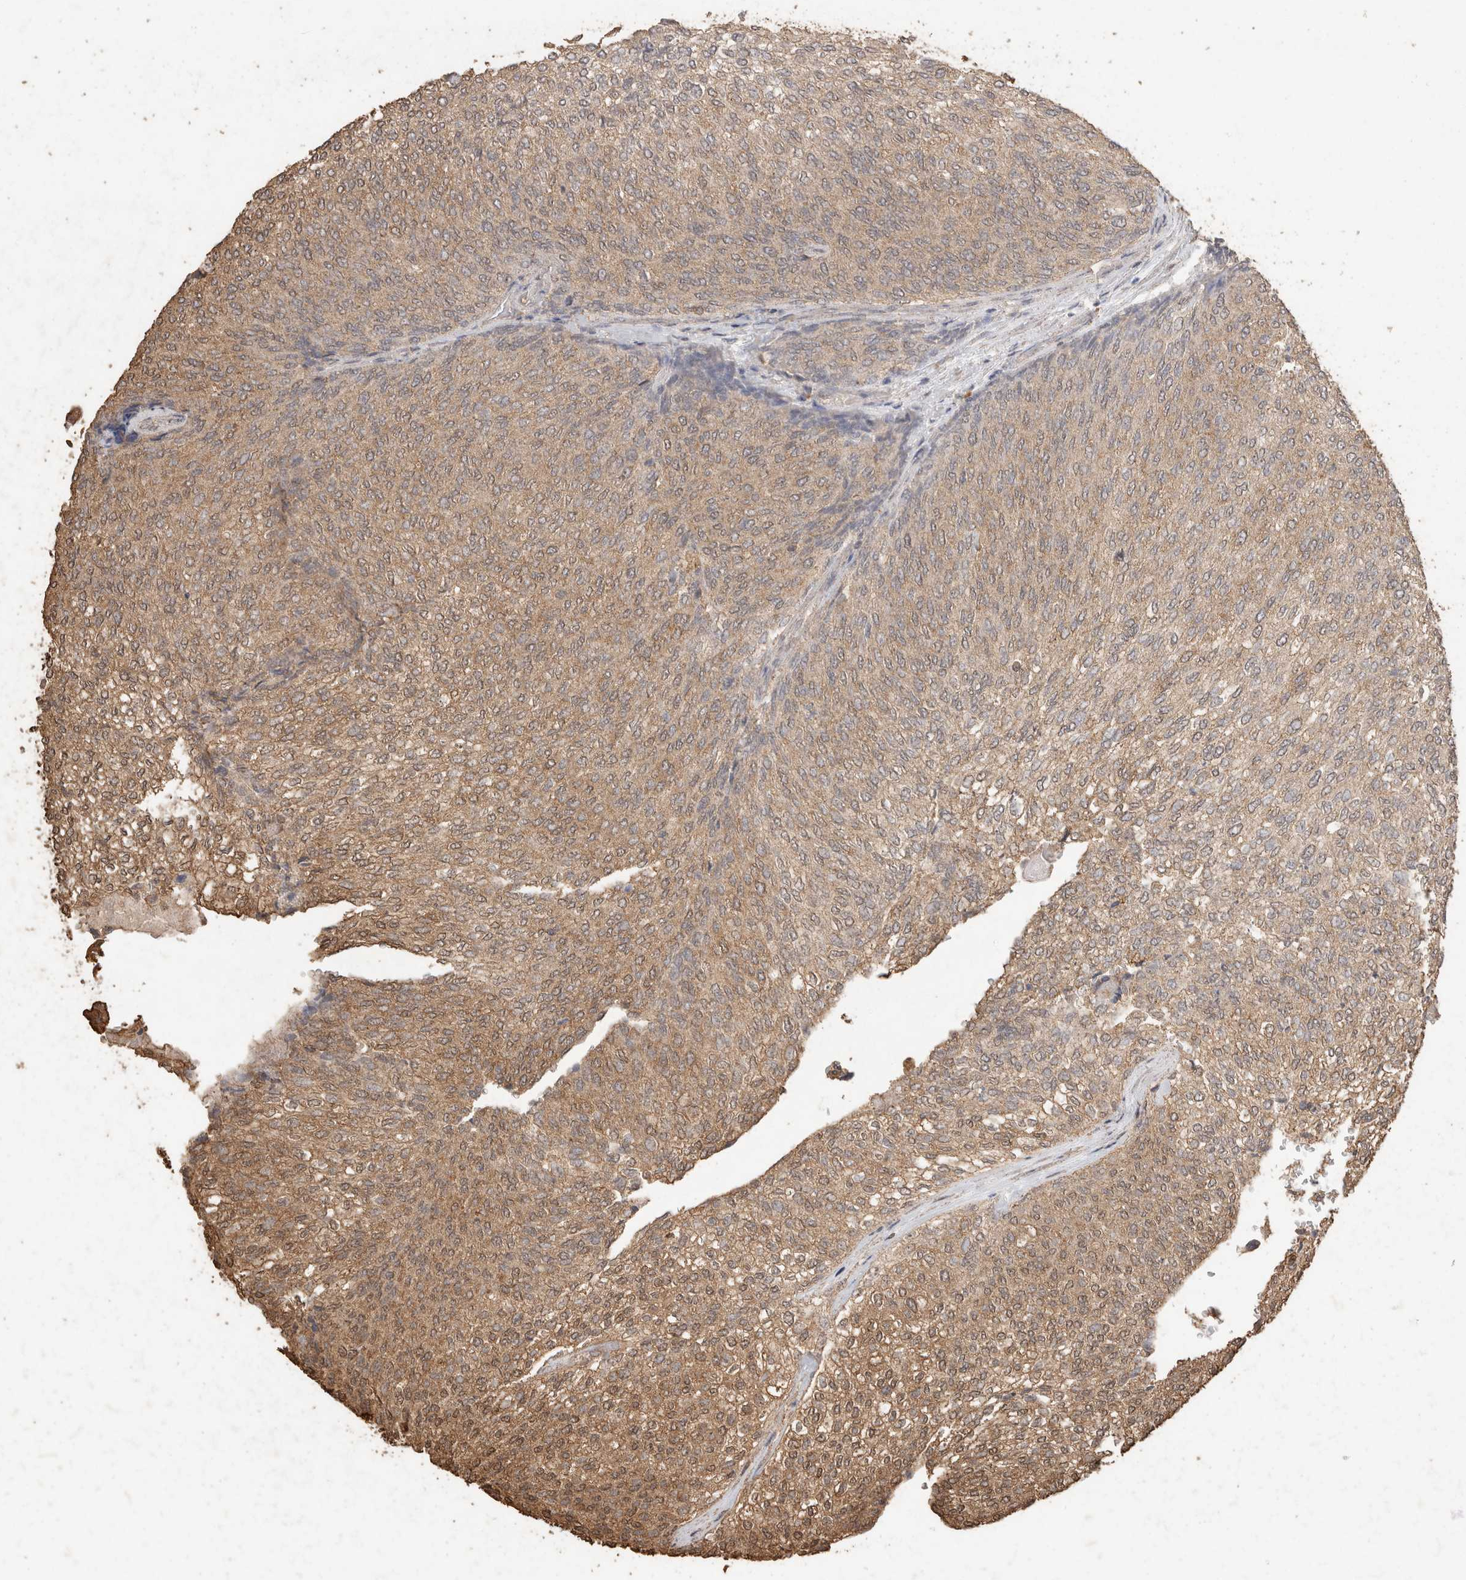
{"staining": {"intensity": "weak", "quantity": ">75%", "location": "cytoplasmic/membranous"}, "tissue": "urothelial cancer", "cell_type": "Tumor cells", "image_type": "cancer", "snomed": [{"axis": "morphology", "description": "Urothelial carcinoma, Low grade"}, {"axis": "topography", "description": "Urinary bladder"}], "caption": "Immunohistochemistry staining of urothelial cancer, which reveals low levels of weak cytoplasmic/membranous expression in about >75% of tumor cells indicating weak cytoplasmic/membranous protein positivity. The staining was performed using DAB (3,3'-diaminobenzidine) (brown) for protein detection and nuclei were counterstained in hematoxylin (blue).", "gene": "CX3CL1", "patient": {"sex": "female", "age": 79}}